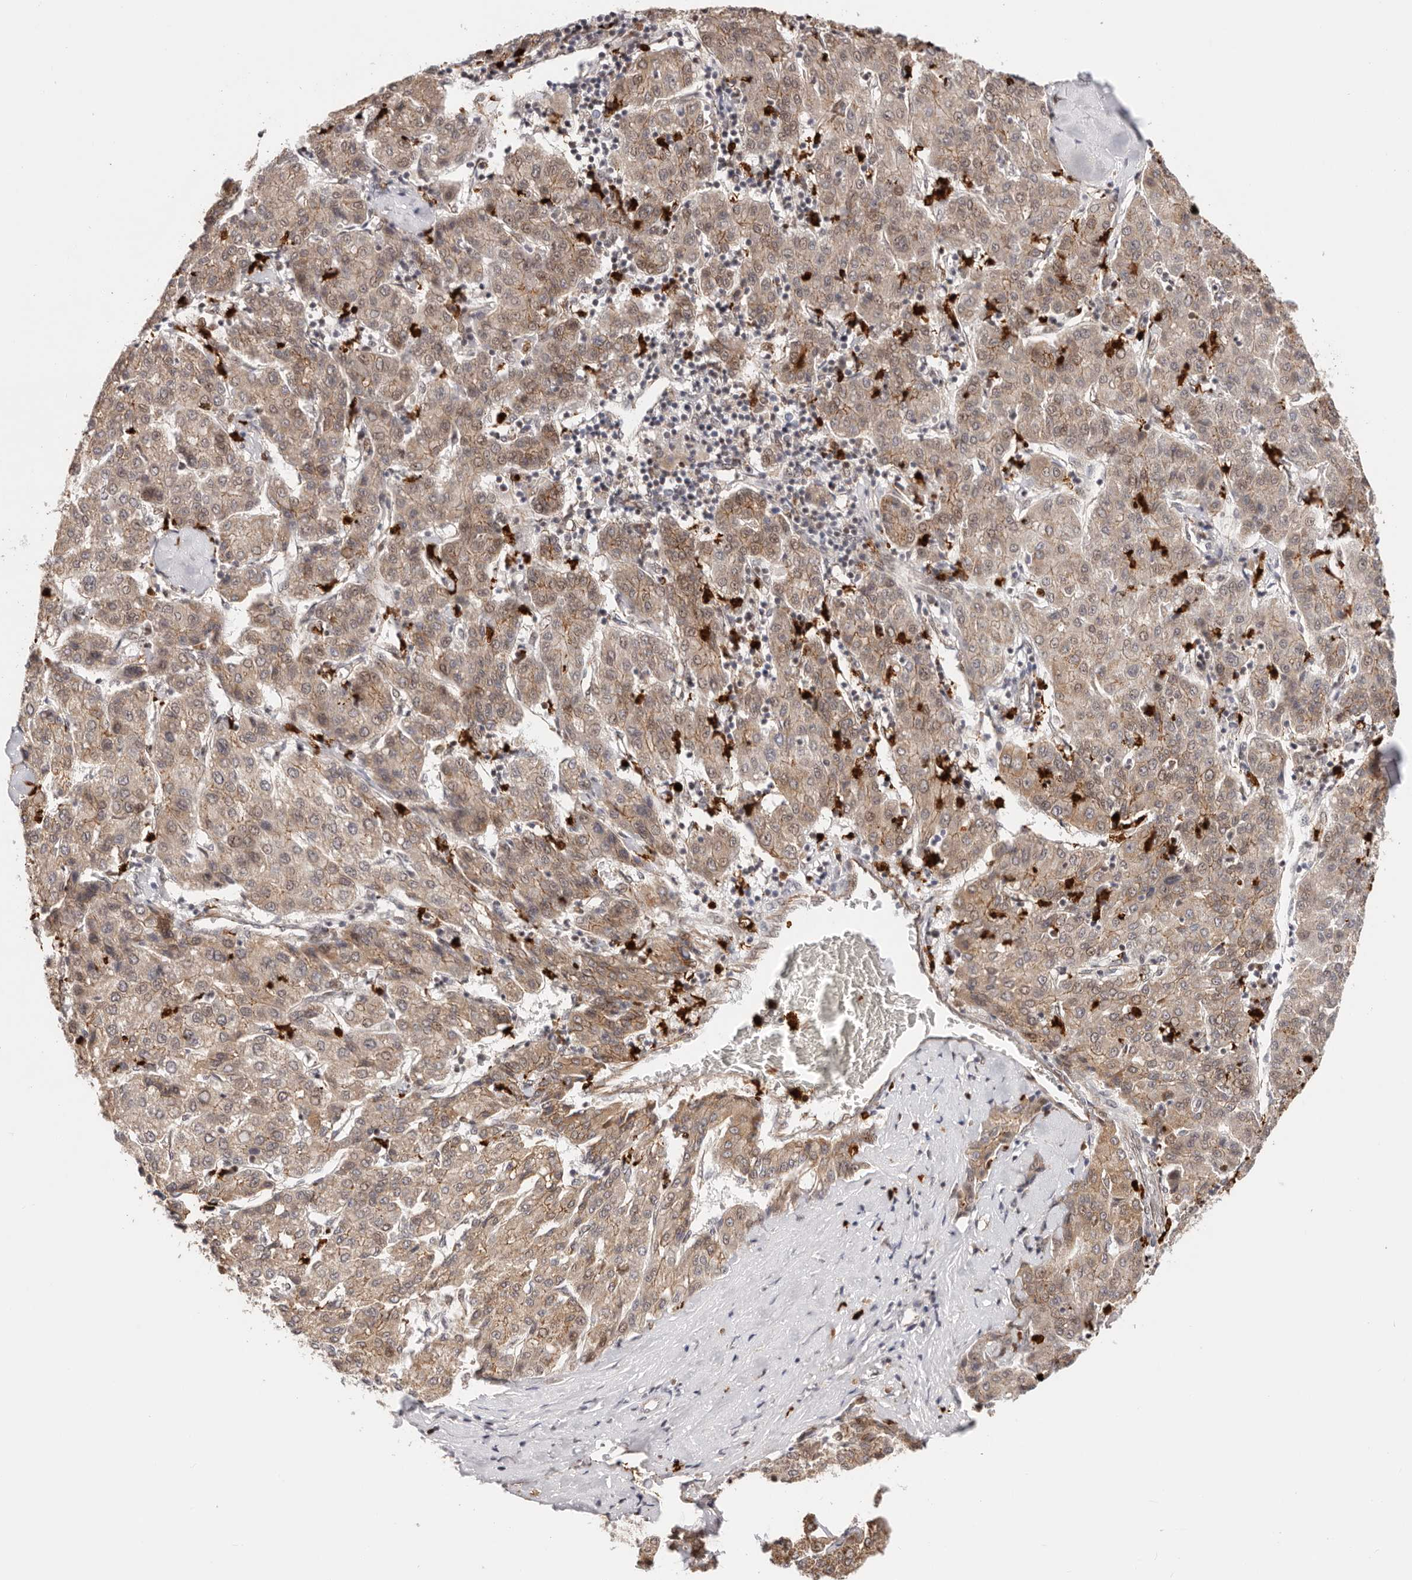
{"staining": {"intensity": "moderate", "quantity": ">75%", "location": "cytoplasmic/membranous,nuclear"}, "tissue": "liver cancer", "cell_type": "Tumor cells", "image_type": "cancer", "snomed": [{"axis": "morphology", "description": "Carcinoma, Hepatocellular, NOS"}, {"axis": "topography", "description": "Liver"}], "caption": "The immunohistochemical stain labels moderate cytoplasmic/membranous and nuclear positivity in tumor cells of liver hepatocellular carcinoma tissue.", "gene": "AFDN", "patient": {"sex": "male", "age": 65}}